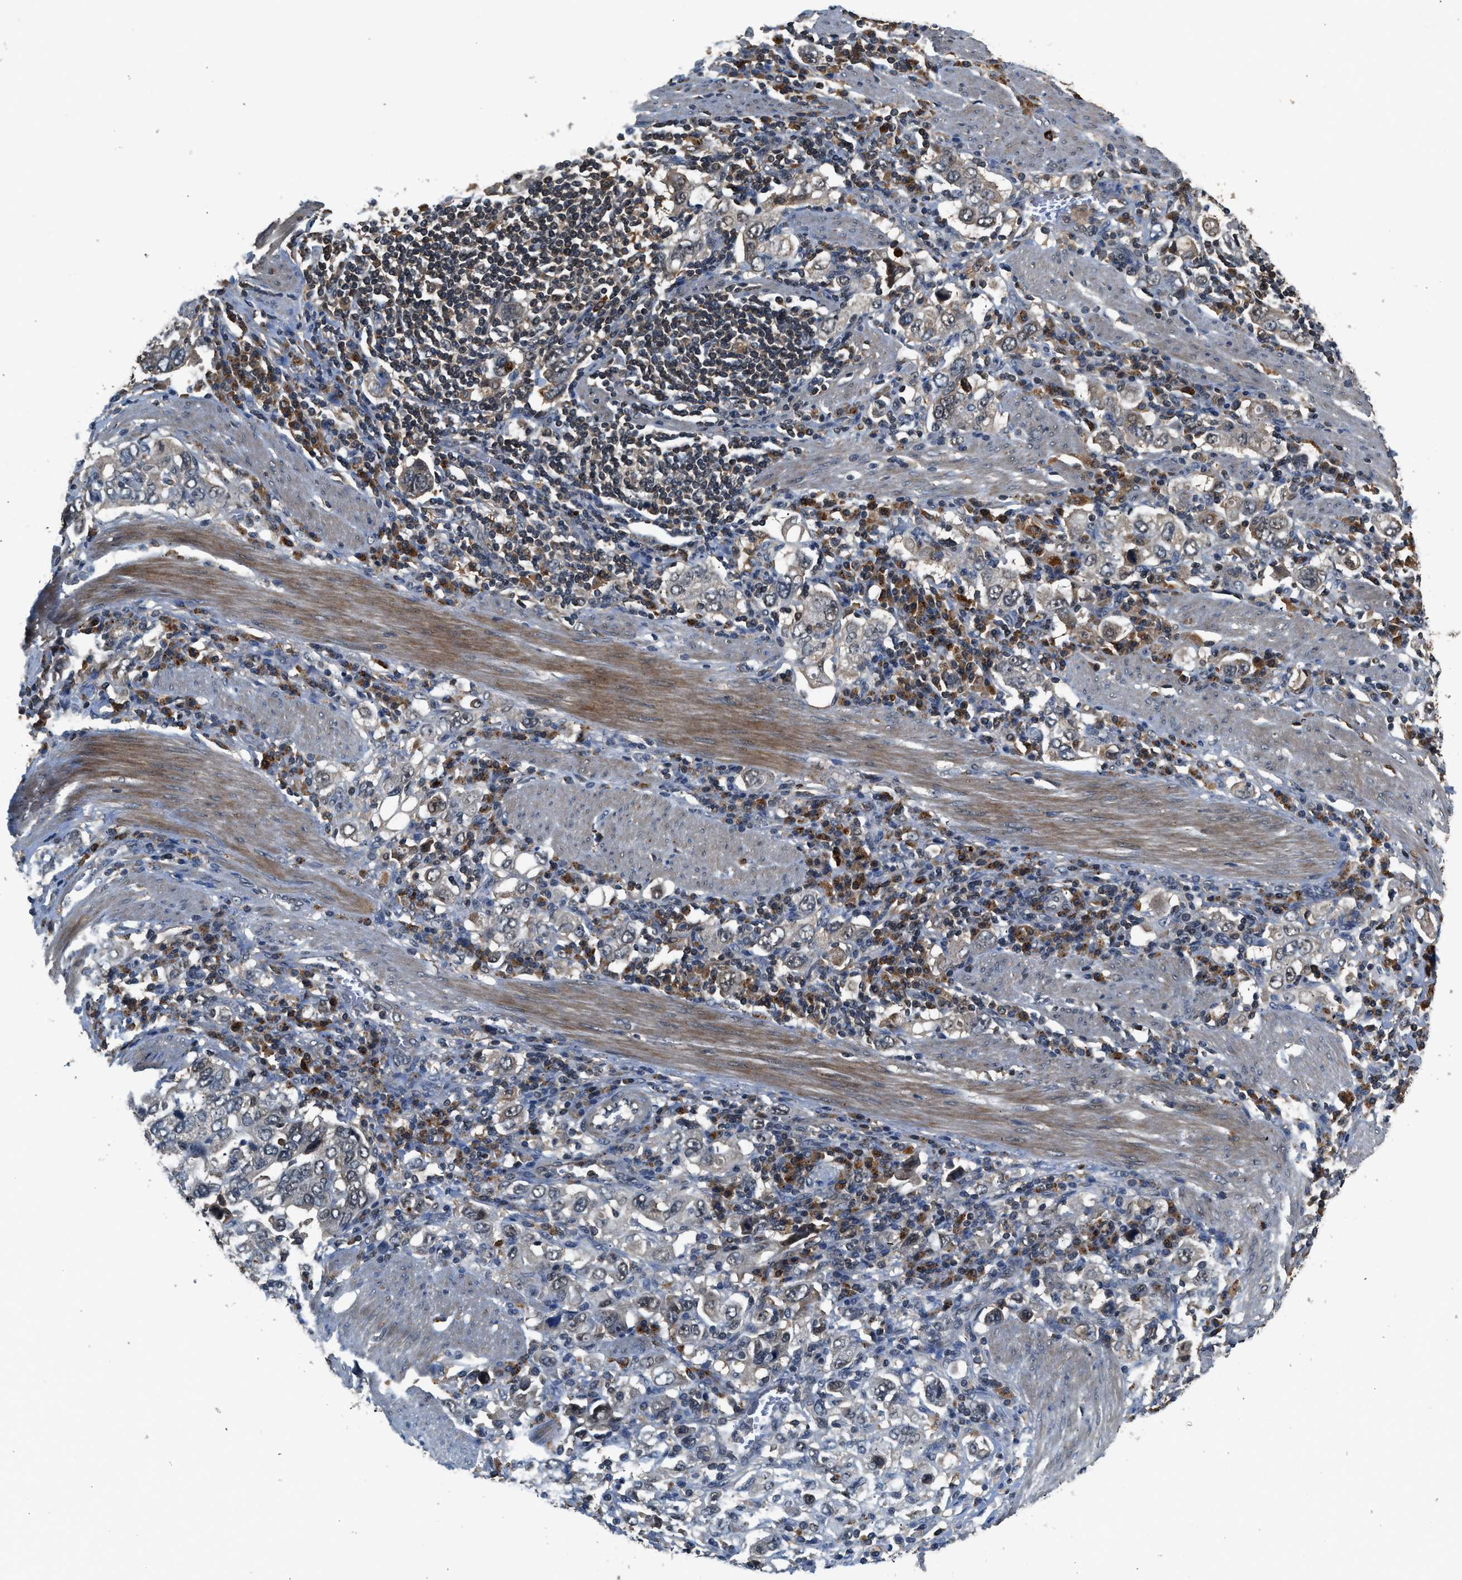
{"staining": {"intensity": "weak", "quantity": "25%-75%", "location": "cytoplasmic/membranous"}, "tissue": "stomach cancer", "cell_type": "Tumor cells", "image_type": "cancer", "snomed": [{"axis": "morphology", "description": "Adenocarcinoma, NOS"}, {"axis": "topography", "description": "Stomach, upper"}], "caption": "Protein analysis of adenocarcinoma (stomach) tissue demonstrates weak cytoplasmic/membranous staining in about 25%-75% of tumor cells.", "gene": "SLC15A4", "patient": {"sex": "male", "age": 62}}